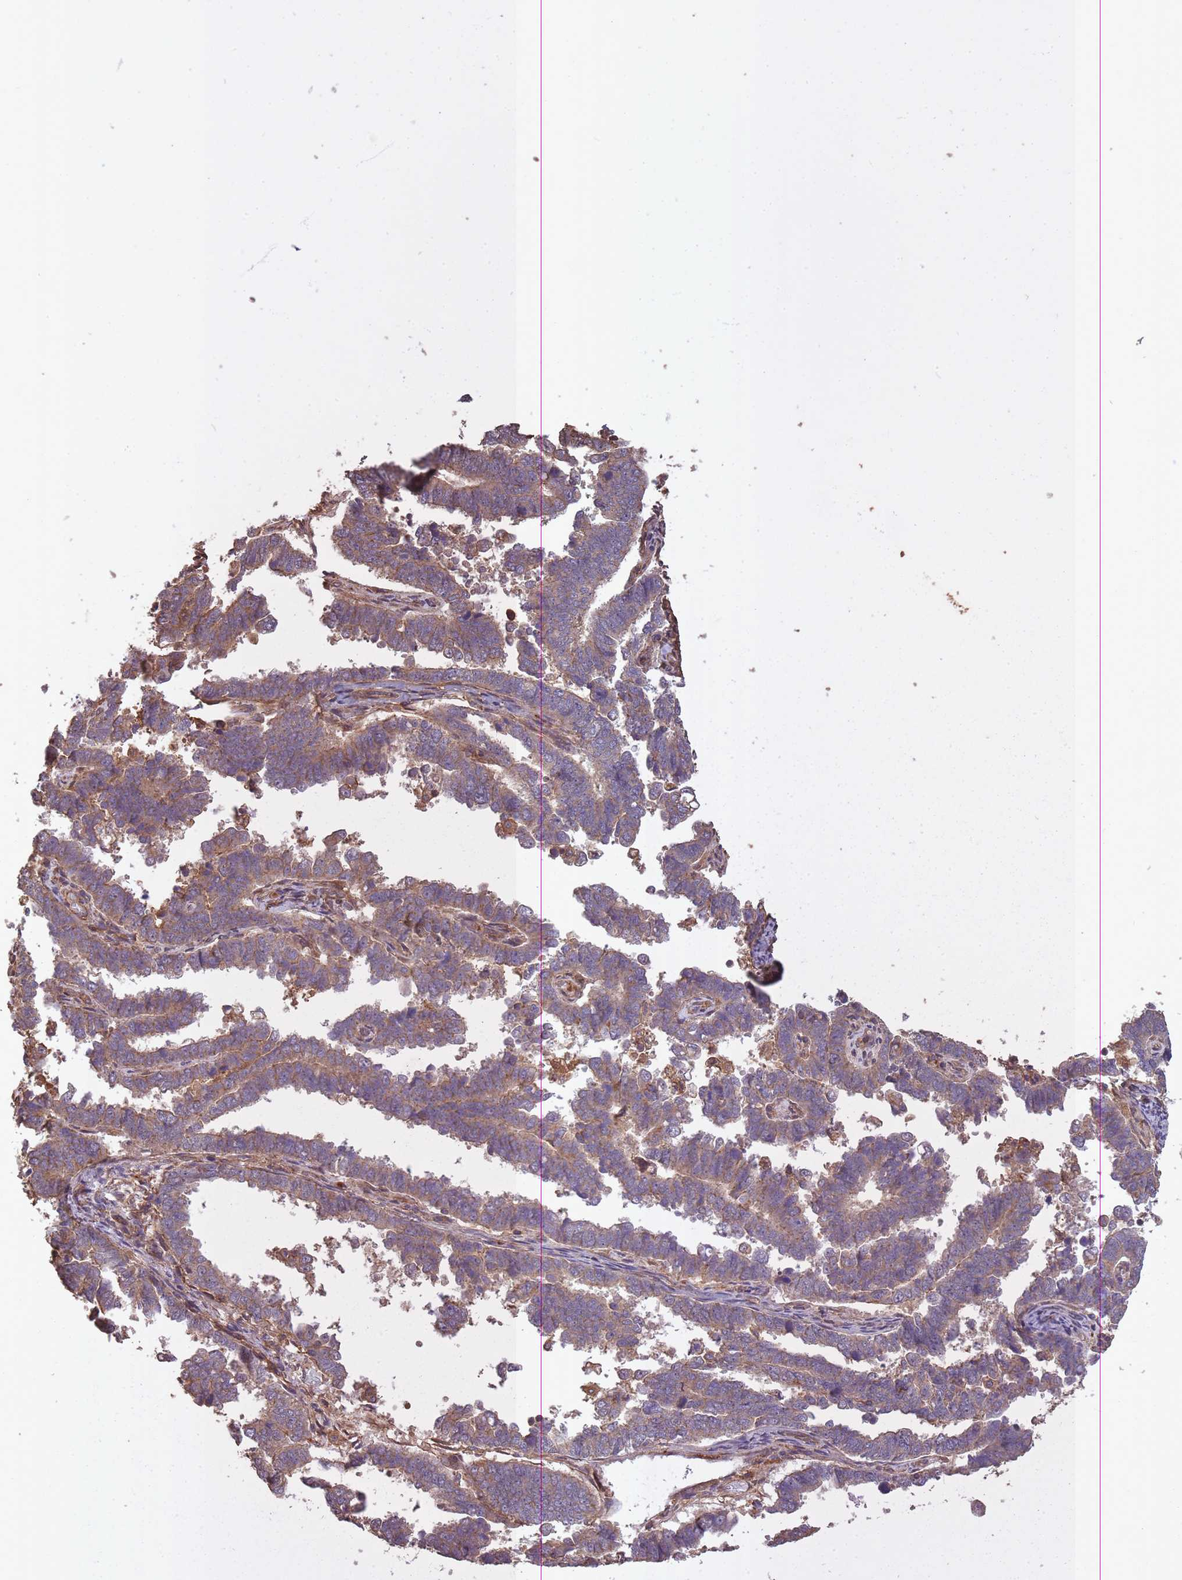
{"staining": {"intensity": "moderate", "quantity": ">75%", "location": "cytoplasmic/membranous"}, "tissue": "endometrial cancer", "cell_type": "Tumor cells", "image_type": "cancer", "snomed": [{"axis": "morphology", "description": "Adenocarcinoma, NOS"}, {"axis": "topography", "description": "Endometrium"}], "caption": "Endometrial cancer stained for a protein shows moderate cytoplasmic/membranous positivity in tumor cells. Using DAB (brown) and hematoxylin (blue) stains, captured at high magnification using brightfield microscopy.", "gene": "ARMH3", "patient": {"sex": "female", "age": 75}}